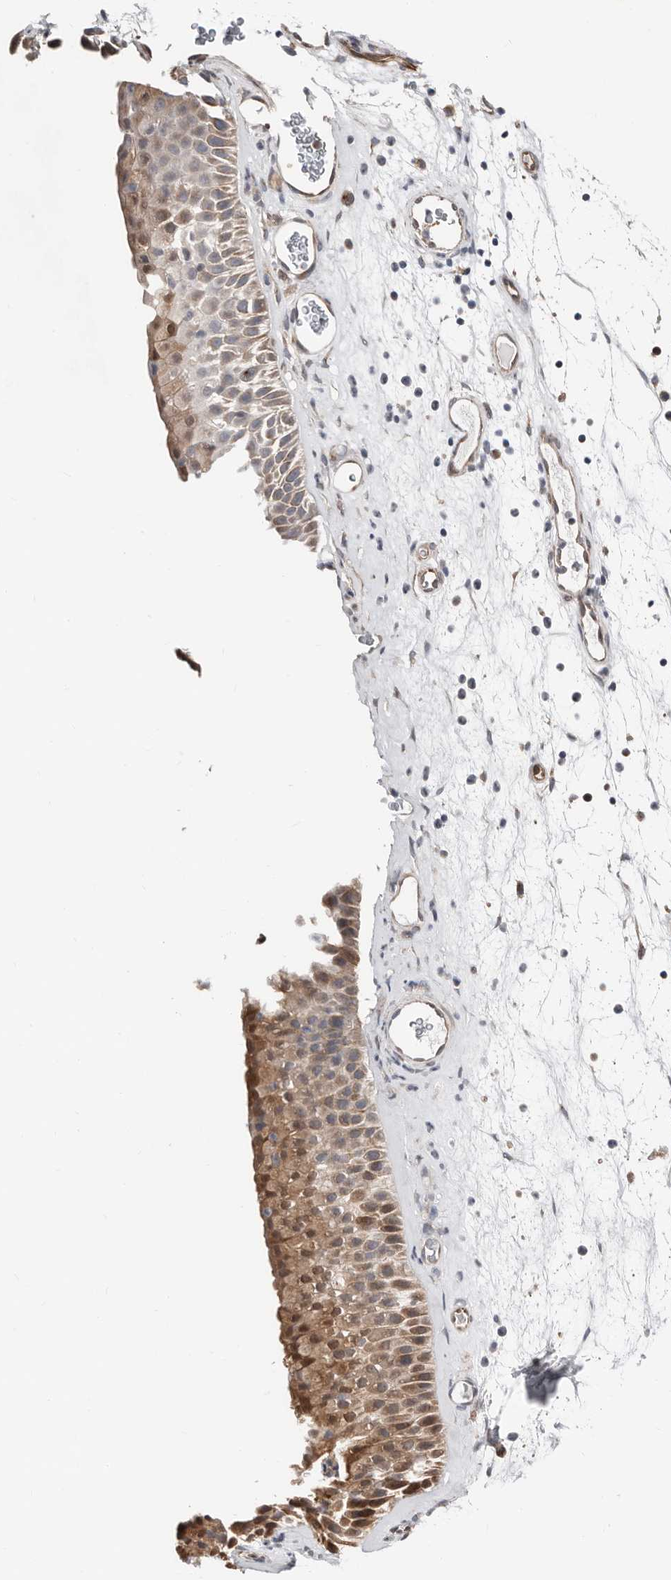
{"staining": {"intensity": "moderate", "quantity": ">75%", "location": "cytoplasmic/membranous"}, "tissue": "nasopharynx", "cell_type": "Respiratory epithelial cells", "image_type": "normal", "snomed": [{"axis": "morphology", "description": "Normal tissue, NOS"}, {"axis": "topography", "description": "Nasopharynx"}], "caption": "IHC (DAB (3,3'-diaminobenzidine)) staining of benign nasopharynx displays moderate cytoplasmic/membranous protein staining in approximately >75% of respiratory epithelial cells.", "gene": "ASRGL1", "patient": {"sex": "male", "age": 64}}